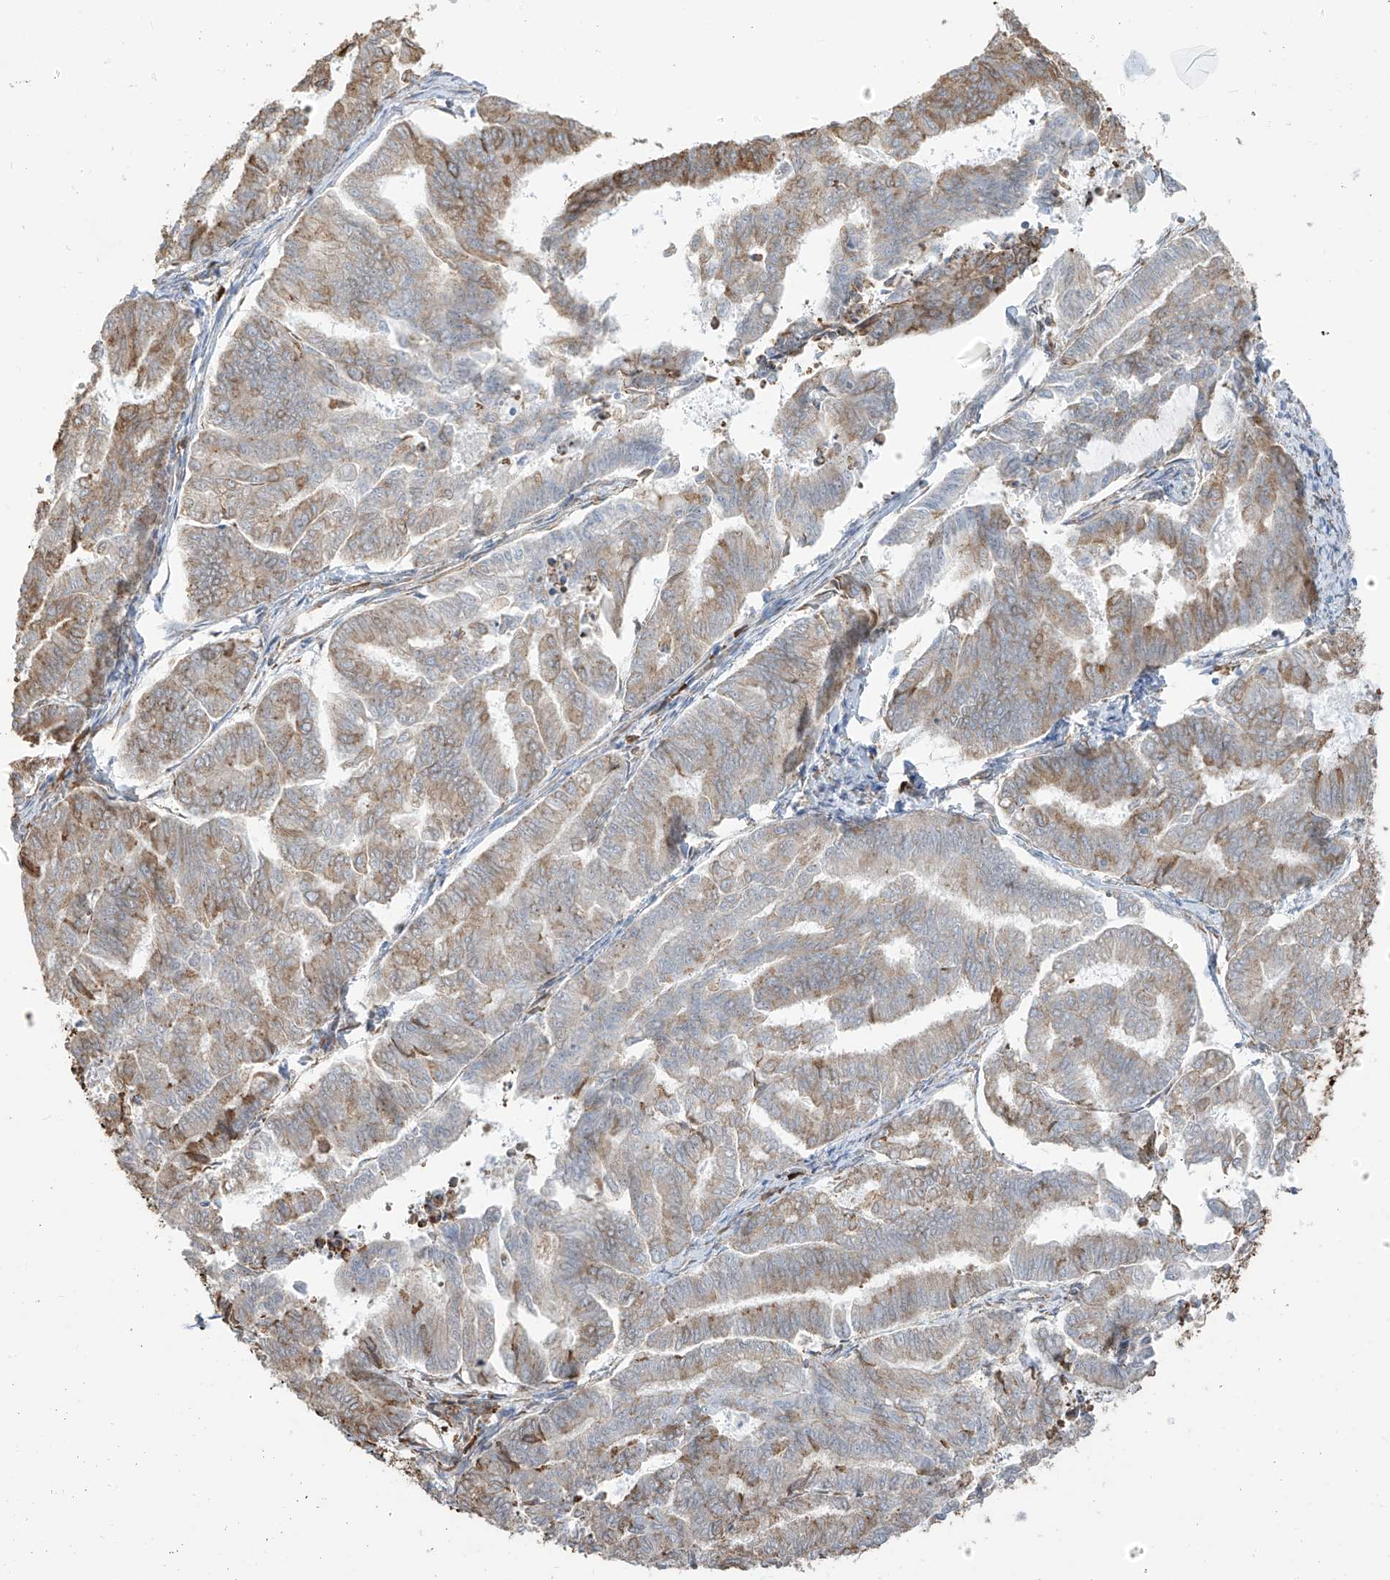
{"staining": {"intensity": "moderate", "quantity": "<25%", "location": "cytoplasmic/membranous"}, "tissue": "endometrial cancer", "cell_type": "Tumor cells", "image_type": "cancer", "snomed": [{"axis": "morphology", "description": "Adenocarcinoma, NOS"}, {"axis": "topography", "description": "Endometrium"}], "caption": "IHC (DAB) staining of human endometrial cancer shows moderate cytoplasmic/membranous protein staining in approximately <25% of tumor cells.", "gene": "PDIA6", "patient": {"sex": "female", "age": 79}}